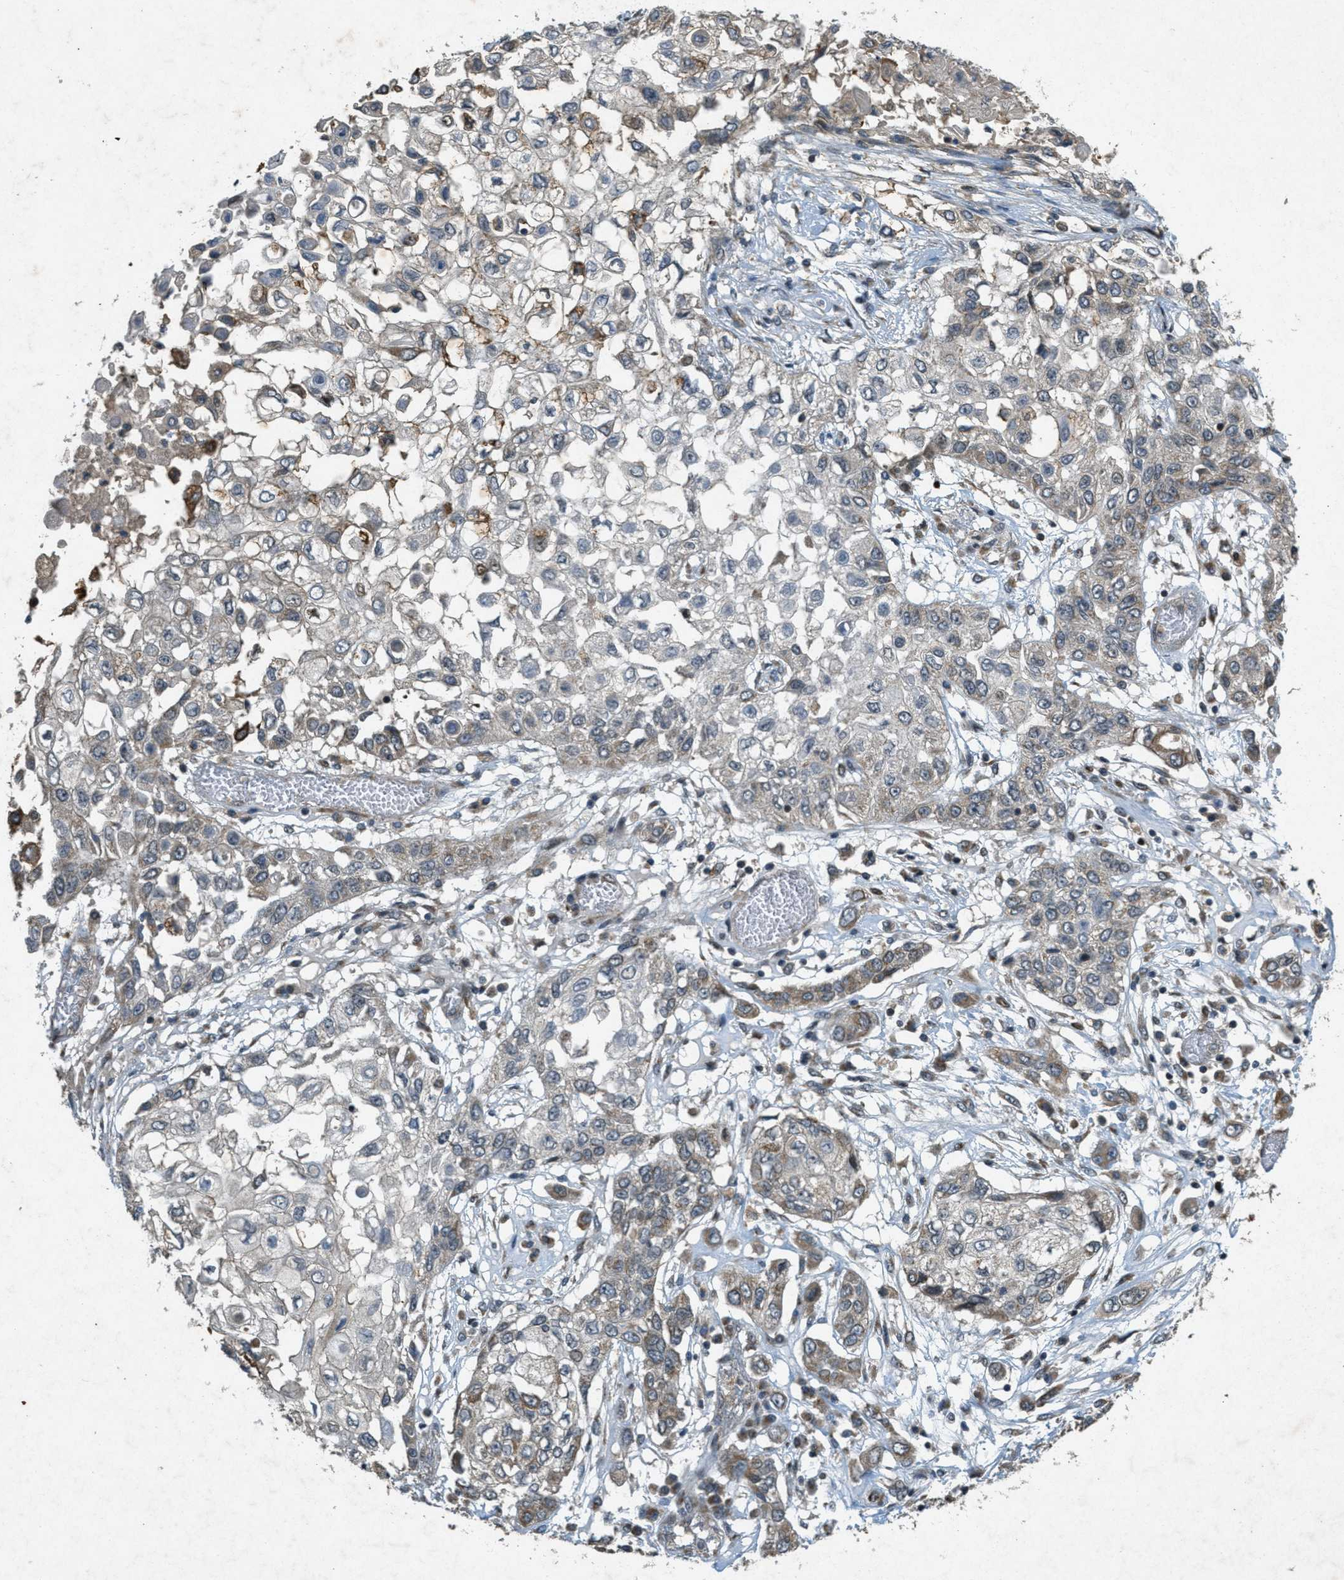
{"staining": {"intensity": "weak", "quantity": "25%-75%", "location": "cytoplasmic/membranous"}, "tissue": "lung cancer", "cell_type": "Tumor cells", "image_type": "cancer", "snomed": [{"axis": "morphology", "description": "Squamous cell carcinoma, NOS"}, {"axis": "topography", "description": "Lung"}], "caption": "The histopathology image reveals staining of lung squamous cell carcinoma, revealing weak cytoplasmic/membranous protein positivity (brown color) within tumor cells.", "gene": "PPP1R15A", "patient": {"sex": "male", "age": 71}}